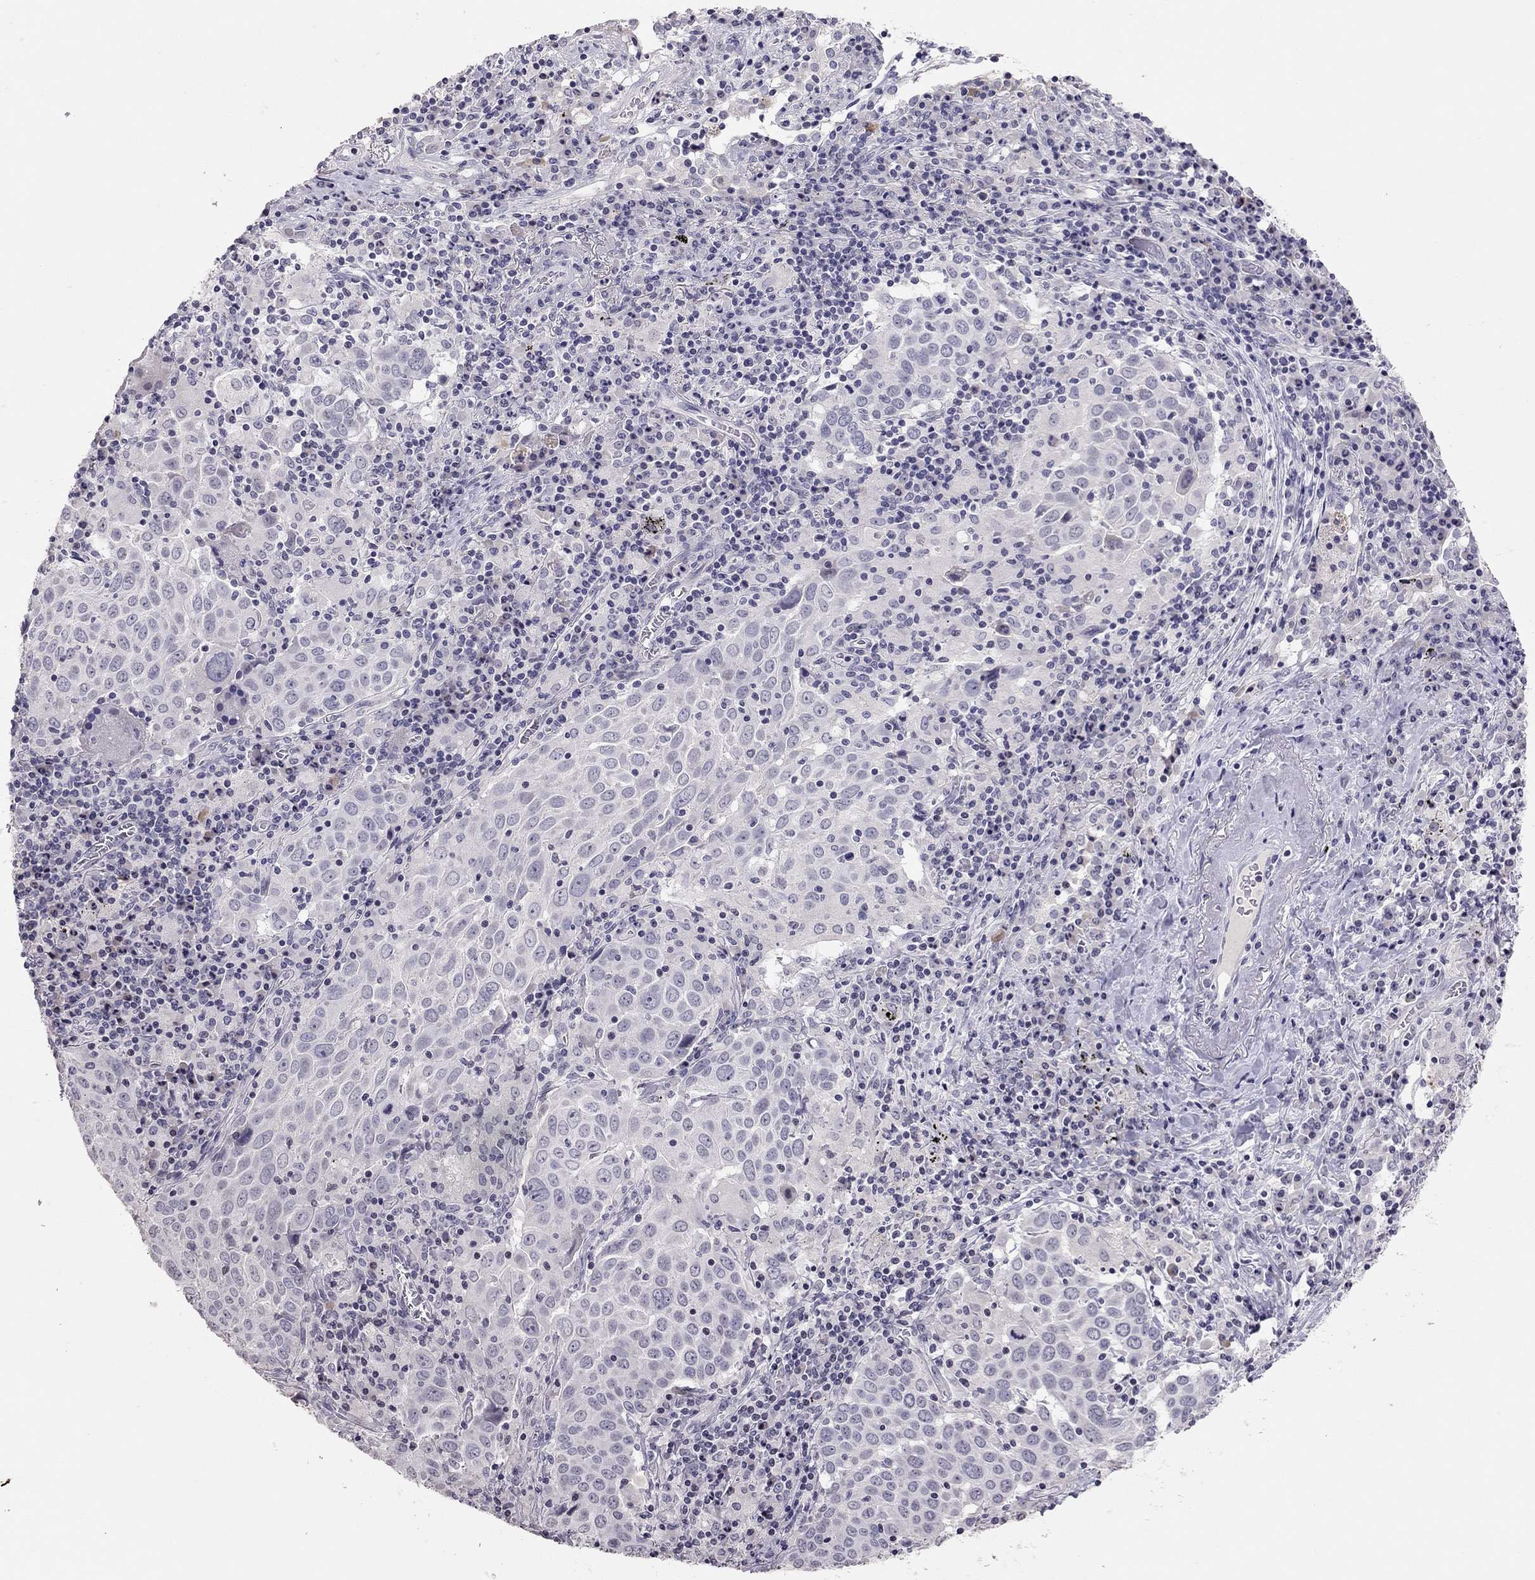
{"staining": {"intensity": "negative", "quantity": "none", "location": "none"}, "tissue": "lung cancer", "cell_type": "Tumor cells", "image_type": "cancer", "snomed": [{"axis": "morphology", "description": "Squamous cell carcinoma, NOS"}, {"axis": "topography", "description": "Lung"}], "caption": "A histopathology image of human lung squamous cell carcinoma is negative for staining in tumor cells.", "gene": "TSHB", "patient": {"sex": "male", "age": 57}}